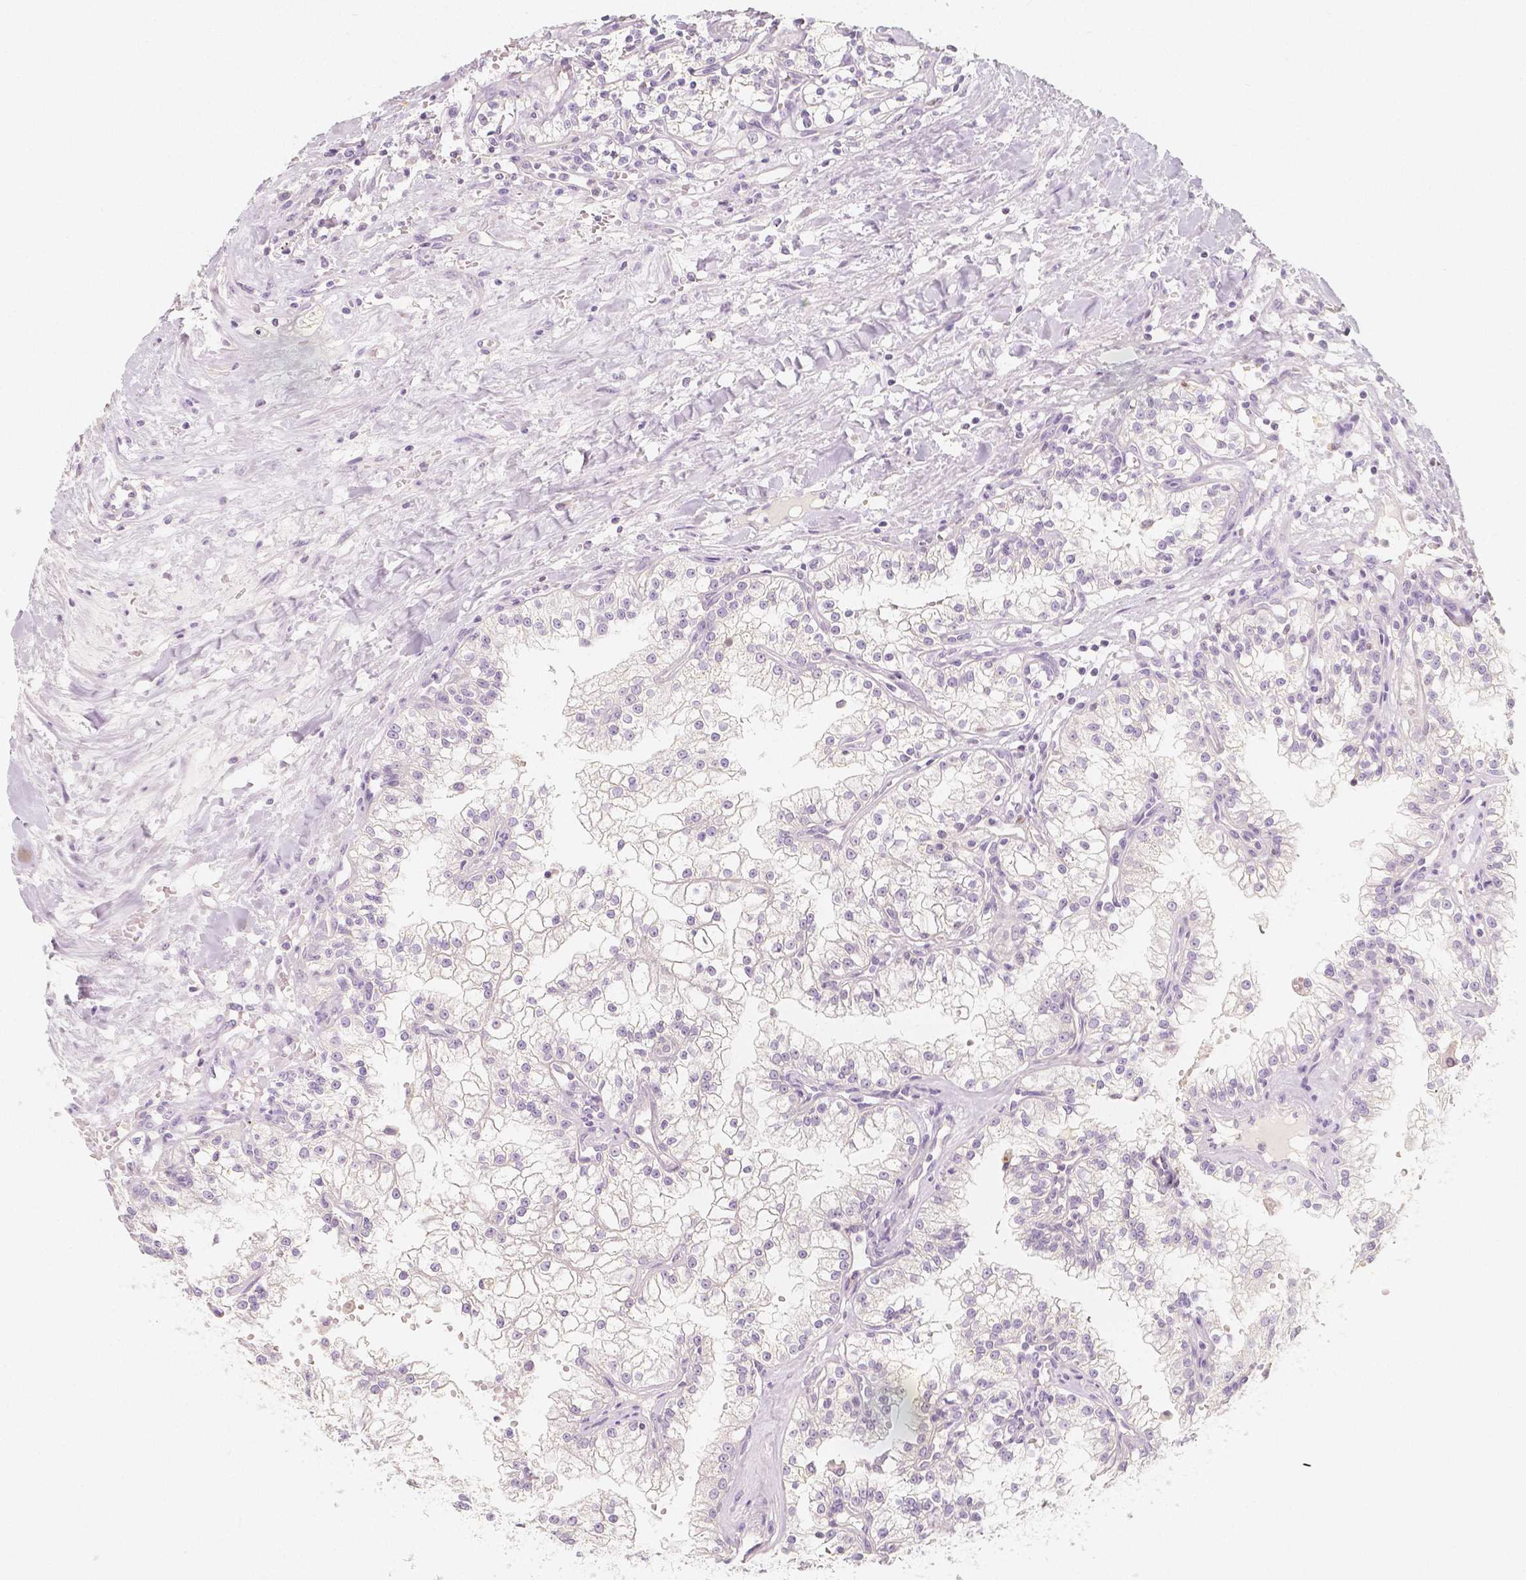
{"staining": {"intensity": "negative", "quantity": "none", "location": "none"}, "tissue": "renal cancer", "cell_type": "Tumor cells", "image_type": "cancer", "snomed": [{"axis": "morphology", "description": "Adenocarcinoma, NOS"}, {"axis": "topography", "description": "Kidney"}], "caption": "Immunohistochemistry of human renal adenocarcinoma displays no positivity in tumor cells.", "gene": "BATF", "patient": {"sex": "male", "age": 36}}